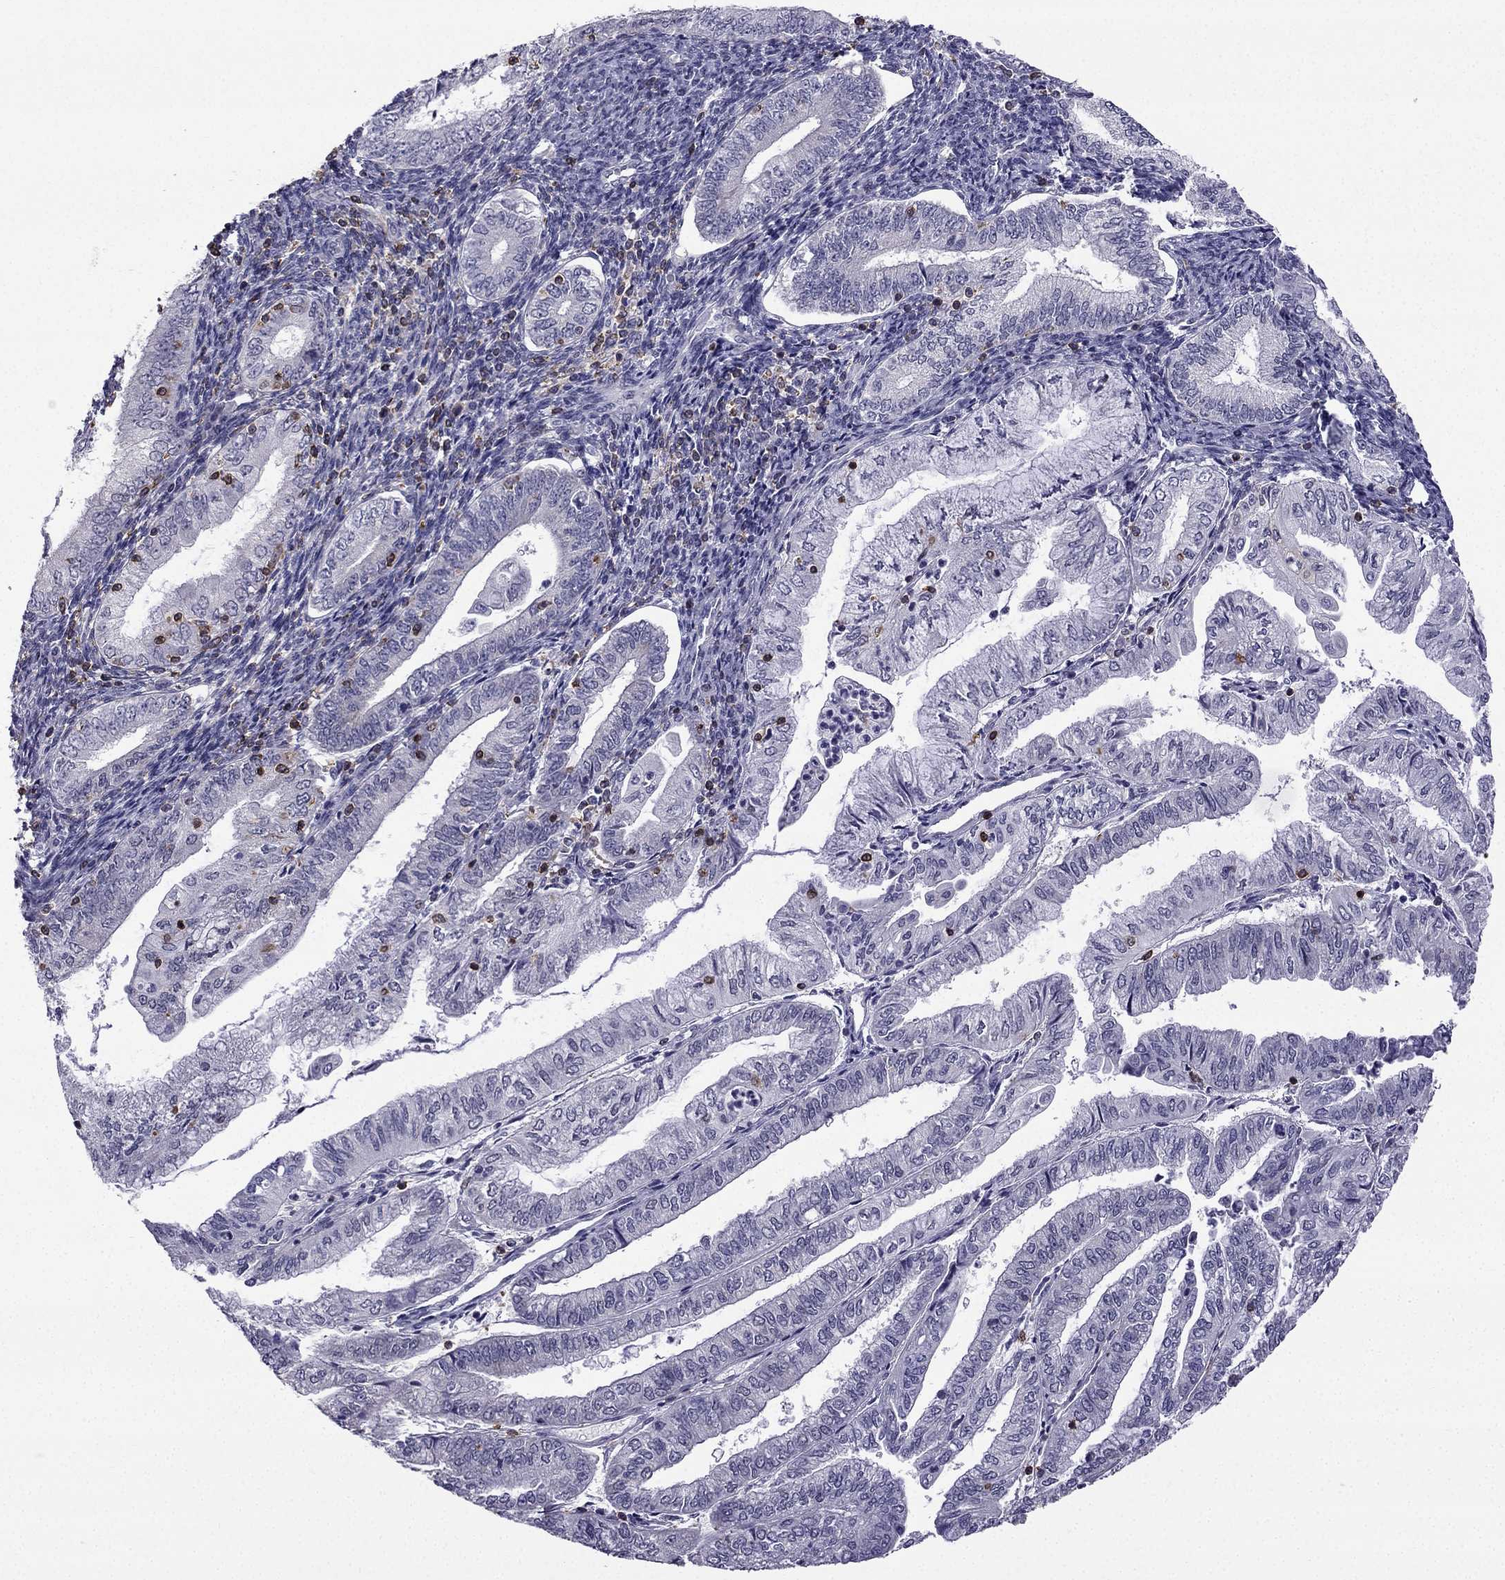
{"staining": {"intensity": "negative", "quantity": "none", "location": "none"}, "tissue": "endometrial cancer", "cell_type": "Tumor cells", "image_type": "cancer", "snomed": [{"axis": "morphology", "description": "Adenocarcinoma, NOS"}, {"axis": "topography", "description": "Endometrium"}], "caption": "A micrograph of human endometrial adenocarcinoma is negative for staining in tumor cells. (IHC, brightfield microscopy, high magnification).", "gene": "CCK", "patient": {"sex": "female", "age": 55}}